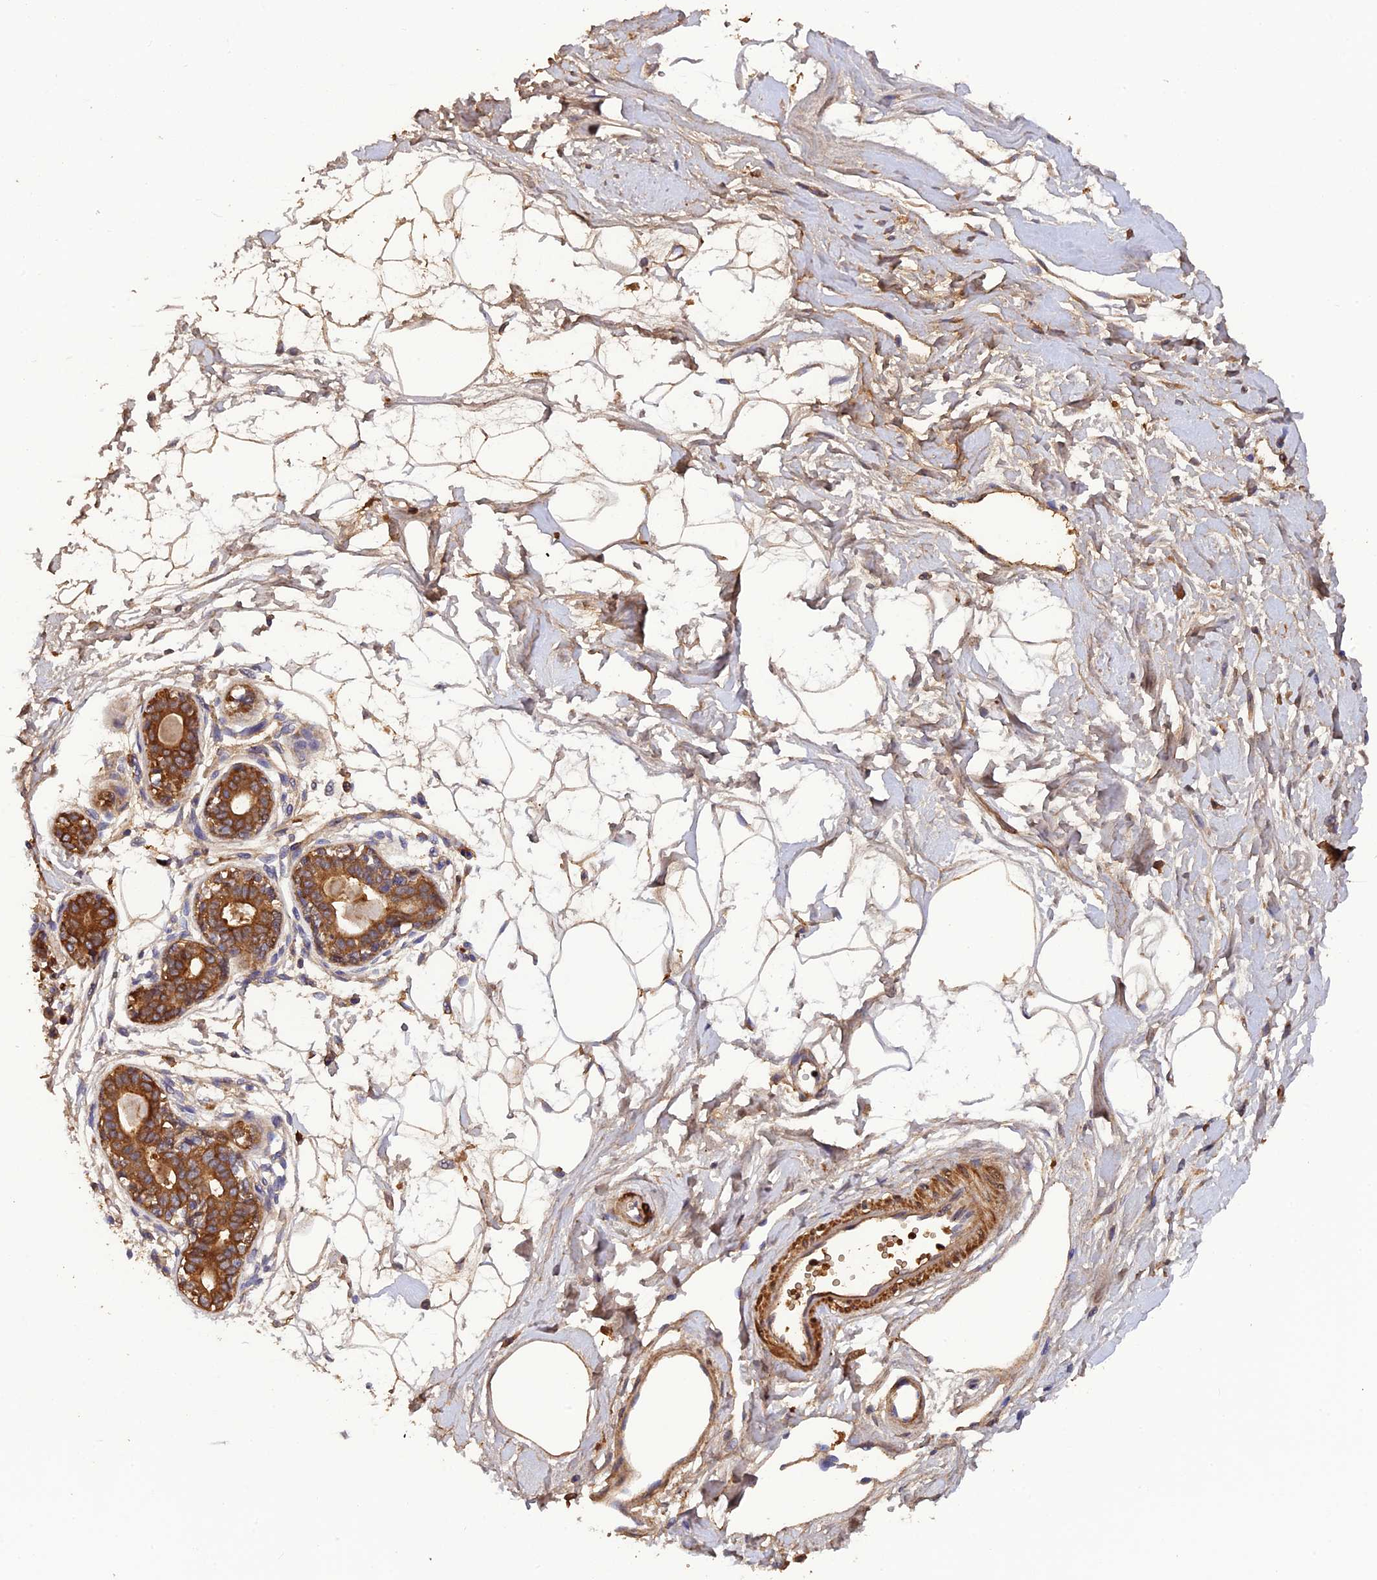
{"staining": {"intensity": "moderate", "quantity": ">75%", "location": "cytoplasmic/membranous"}, "tissue": "breast", "cell_type": "Adipocytes", "image_type": "normal", "snomed": [{"axis": "morphology", "description": "Normal tissue, NOS"}, {"axis": "topography", "description": "Breast"}], "caption": "Immunohistochemical staining of unremarkable breast shows moderate cytoplasmic/membranous protein staining in about >75% of adipocytes.", "gene": "PZP", "patient": {"sex": "female", "age": 45}}